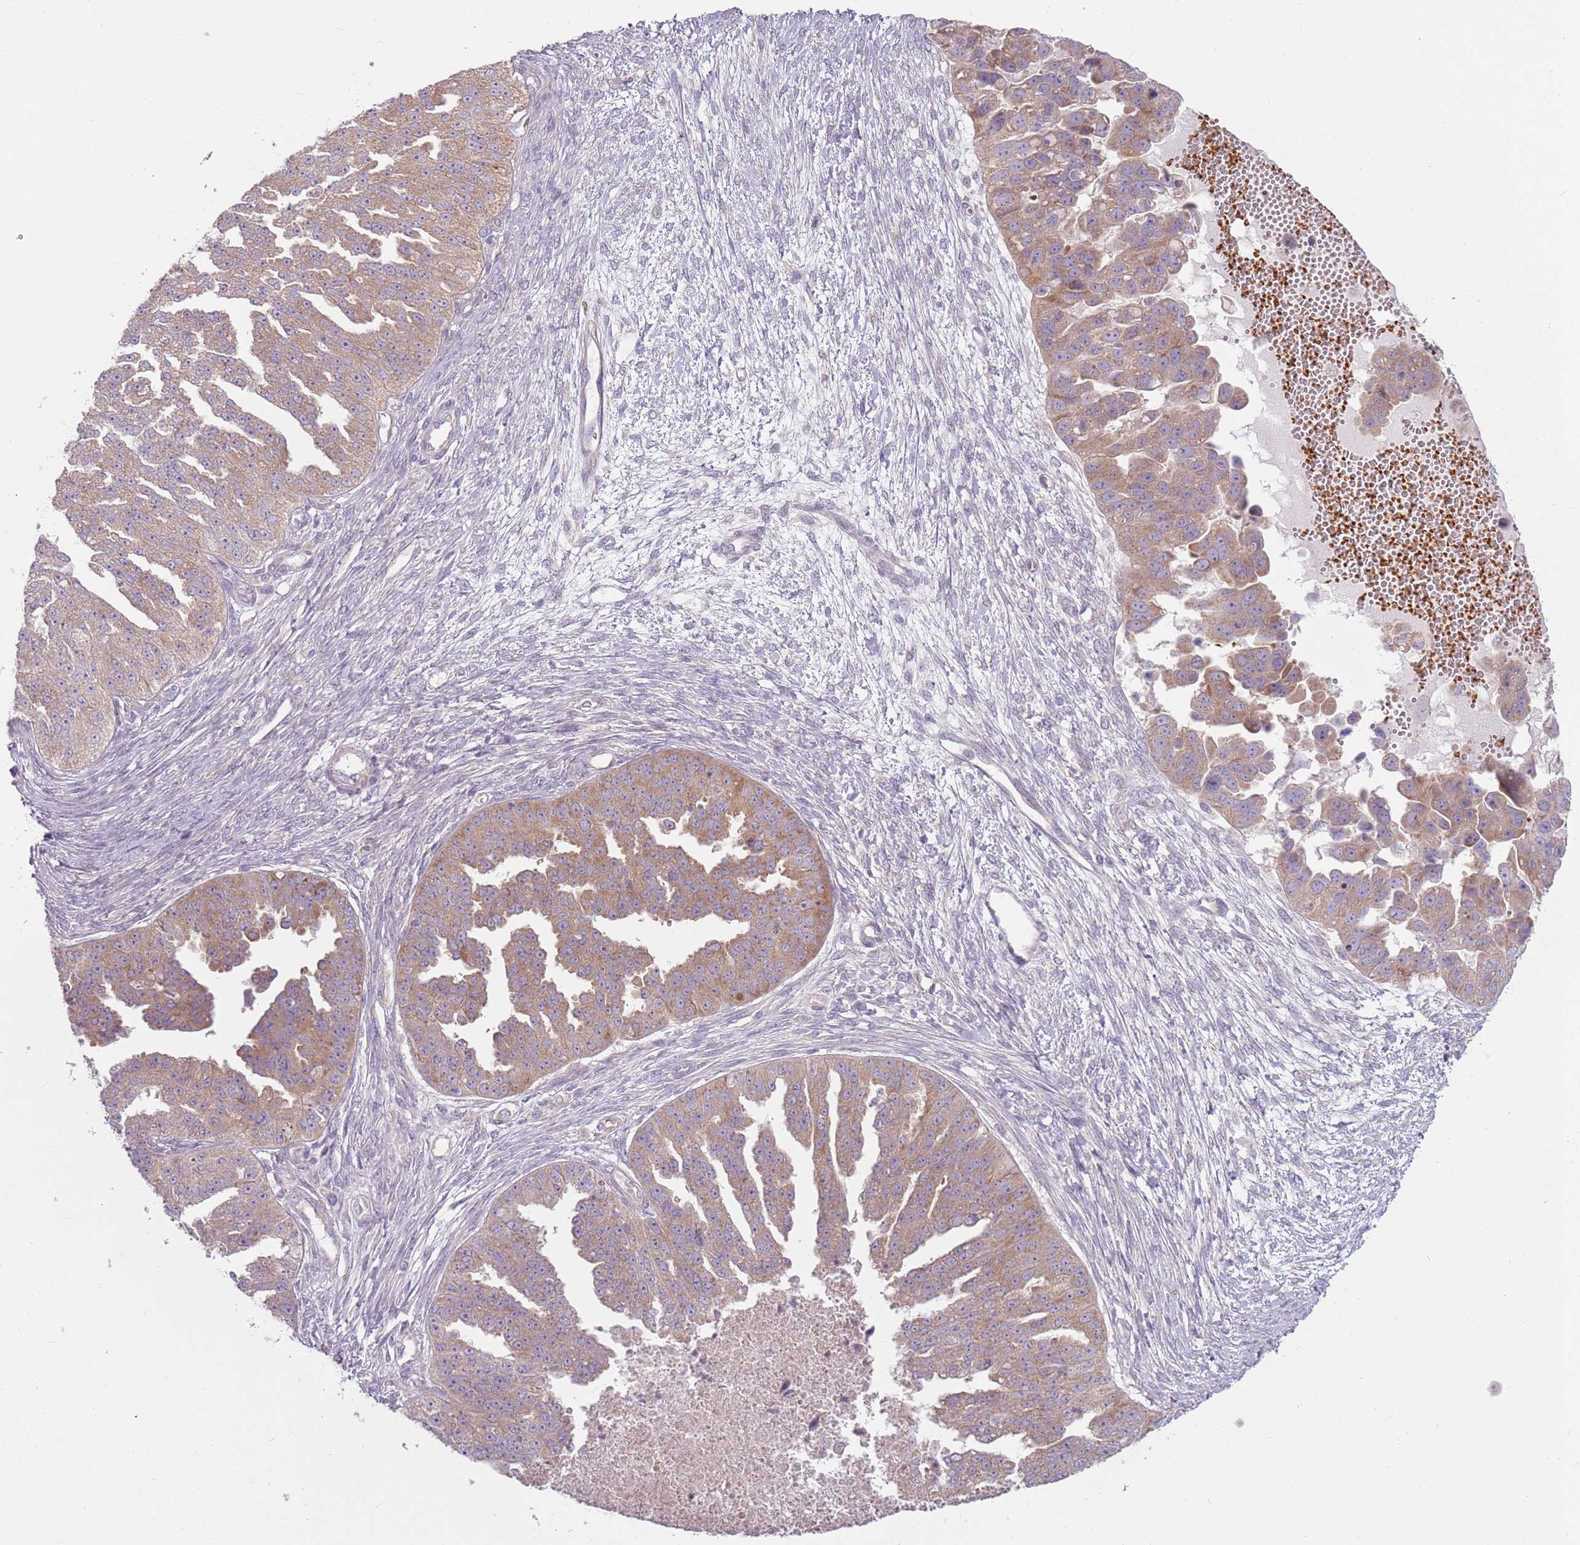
{"staining": {"intensity": "weak", "quantity": ">75%", "location": "cytoplasmic/membranous"}, "tissue": "ovarian cancer", "cell_type": "Tumor cells", "image_type": "cancer", "snomed": [{"axis": "morphology", "description": "Cystadenocarcinoma, serous, NOS"}, {"axis": "topography", "description": "Ovary"}], "caption": "Serous cystadenocarcinoma (ovarian) stained for a protein shows weak cytoplasmic/membranous positivity in tumor cells. The staining is performed using DAB brown chromogen to label protein expression. The nuclei are counter-stained blue using hematoxylin.", "gene": "HSPA14", "patient": {"sex": "female", "age": 58}}